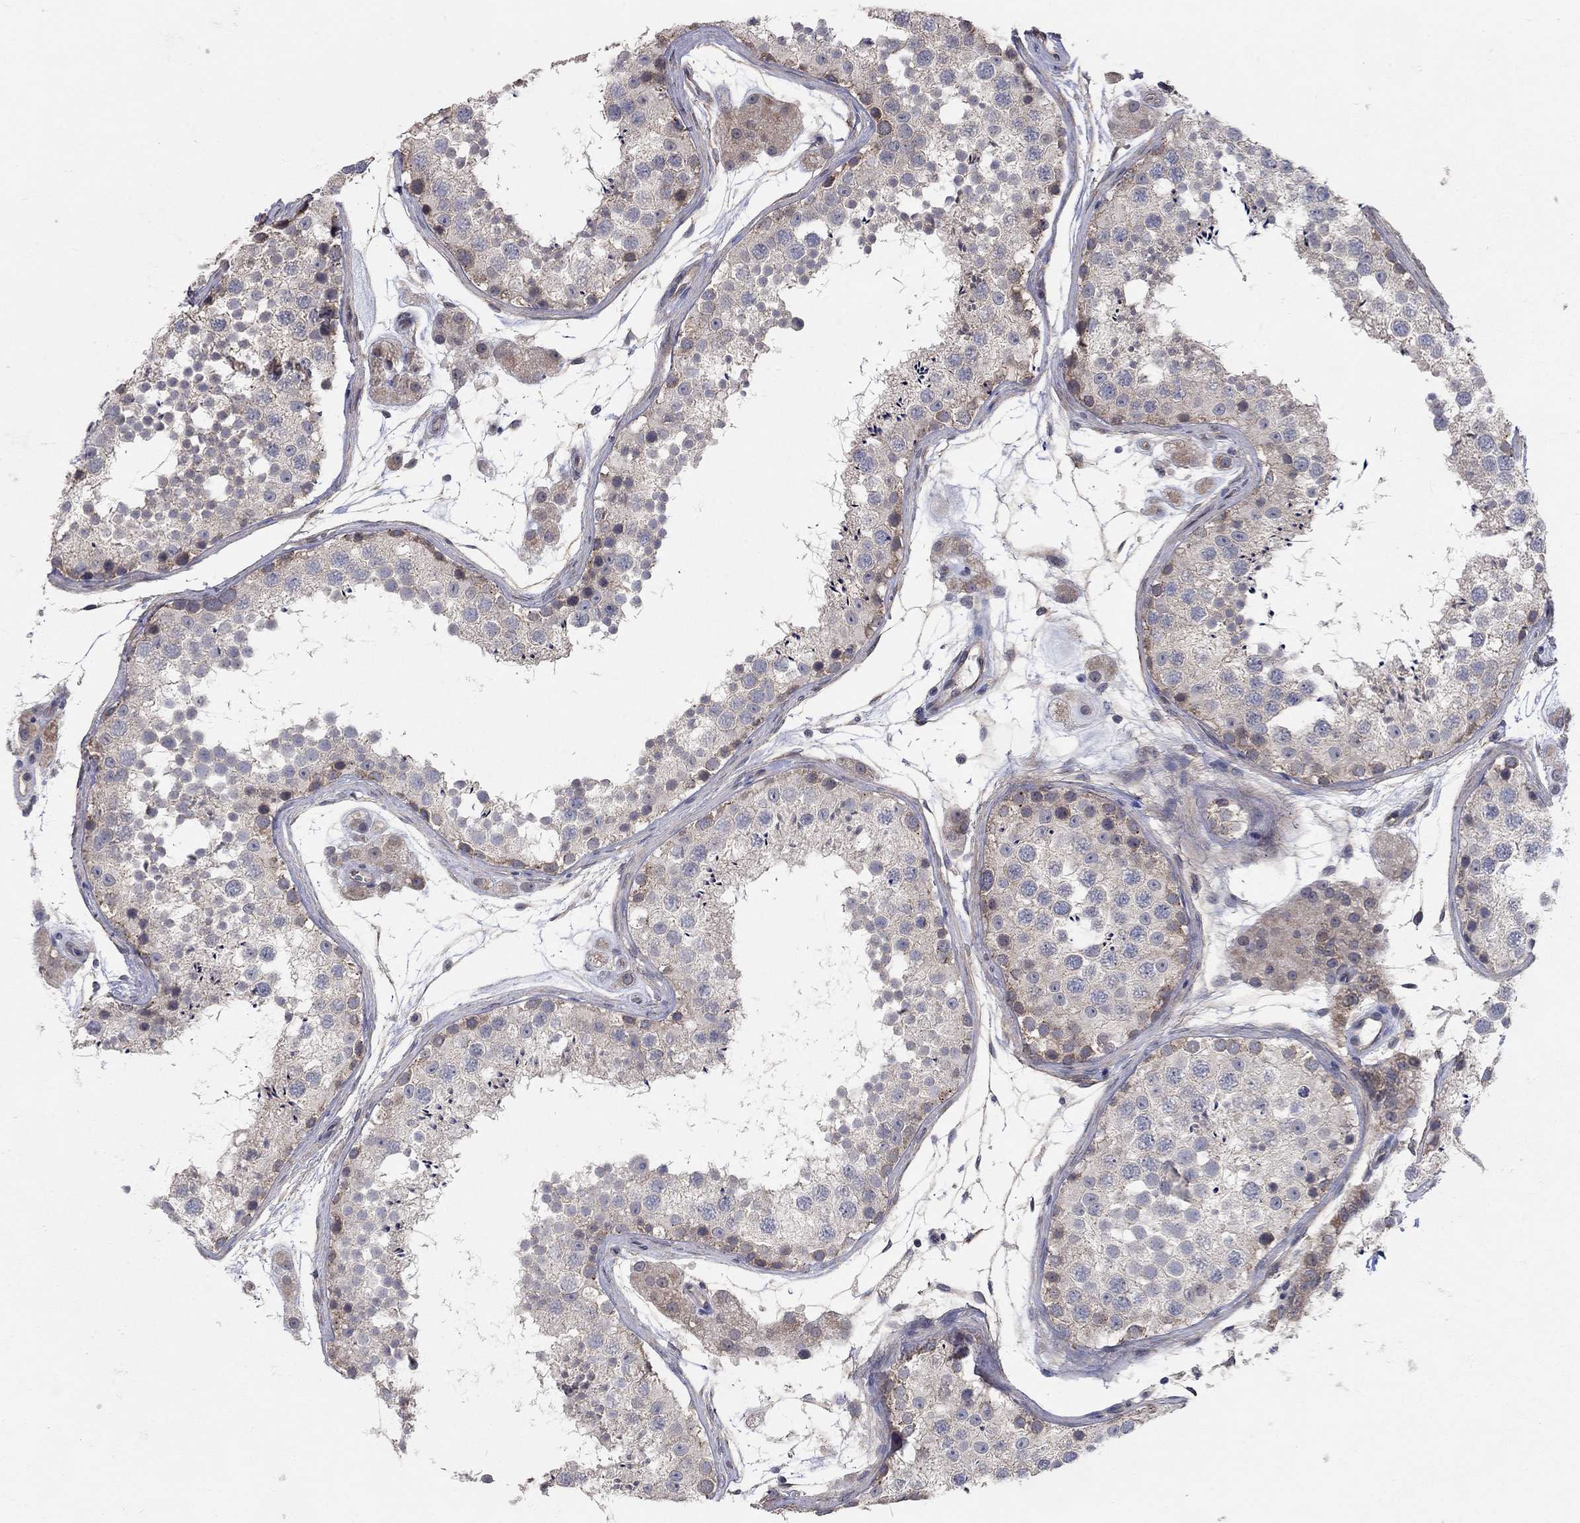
{"staining": {"intensity": "weak", "quantity": "<25%", "location": "cytoplasmic/membranous"}, "tissue": "testis", "cell_type": "Cells in seminiferous ducts", "image_type": "normal", "snomed": [{"axis": "morphology", "description": "Normal tissue, NOS"}, {"axis": "topography", "description": "Testis"}], "caption": "DAB immunohistochemical staining of benign testis demonstrates no significant positivity in cells in seminiferous ducts. (IHC, brightfield microscopy, high magnification).", "gene": "WASF3", "patient": {"sex": "male", "age": 41}}